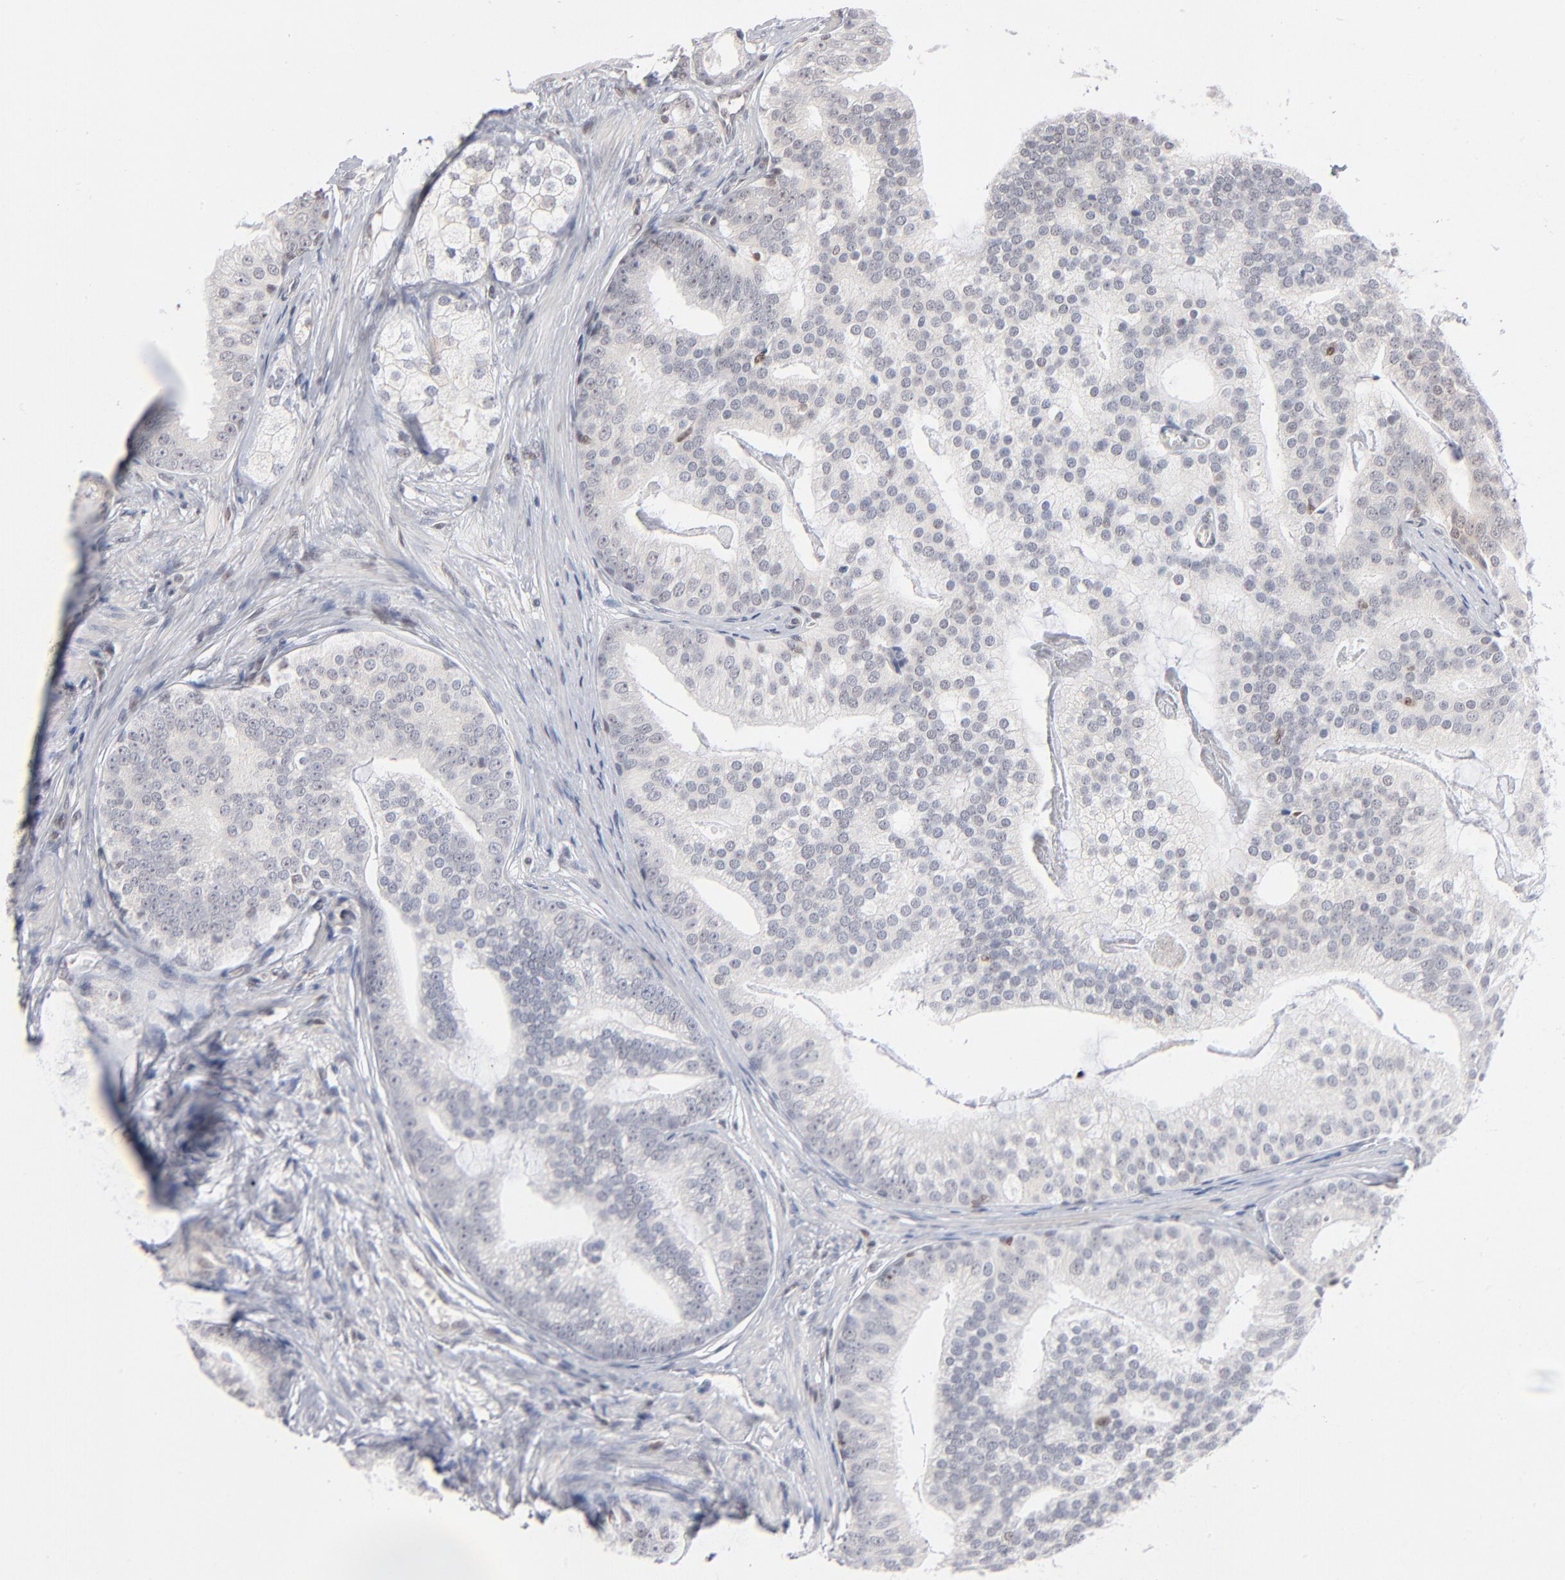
{"staining": {"intensity": "negative", "quantity": "none", "location": "none"}, "tissue": "prostate cancer", "cell_type": "Tumor cells", "image_type": "cancer", "snomed": [{"axis": "morphology", "description": "Adenocarcinoma, Low grade"}, {"axis": "topography", "description": "Prostate"}], "caption": "Immunohistochemistry micrograph of neoplastic tissue: human prostate cancer (low-grade adenocarcinoma) stained with DAB demonstrates no significant protein positivity in tumor cells.", "gene": "MAX", "patient": {"sex": "male", "age": 58}}